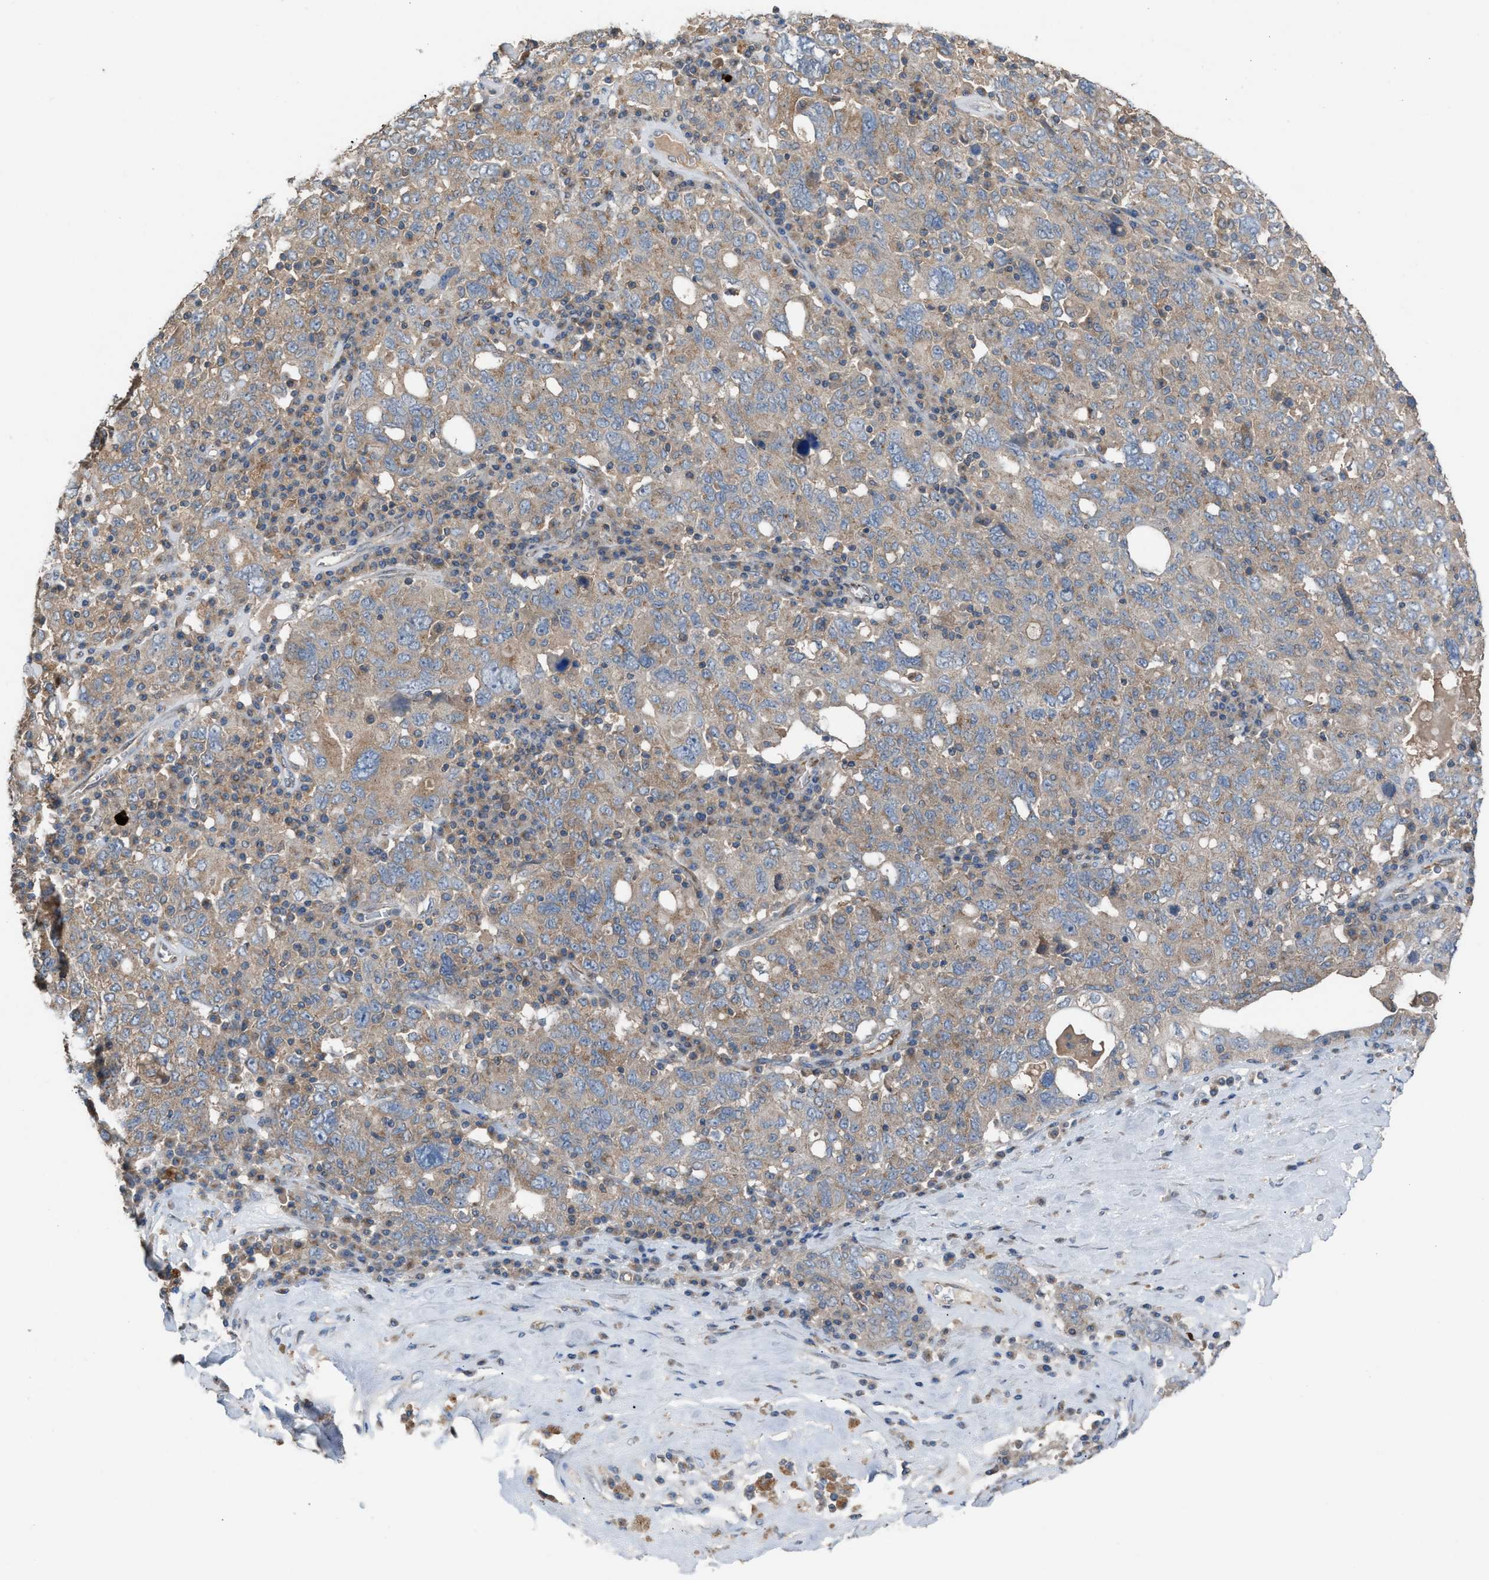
{"staining": {"intensity": "weak", "quantity": ">75%", "location": "cytoplasmic/membranous"}, "tissue": "ovarian cancer", "cell_type": "Tumor cells", "image_type": "cancer", "snomed": [{"axis": "morphology", "description": "Carcinoma, endometroid"}, {"axis": "topography", "description": "Ovary"}], "caption": "Ovarian endometroid carcinoma was stained to show a protein in brown. There is low levels of weak cytoplasmic/membranous expression in approximately >75% of tumor cells. The staining was performed using DAB (3,3'-diaminobenzidine), with brown indicating positive protein expression. Nuclei are stained blue with hematoxylin.", "gene": "TPK1", "patient": {"sex": "female", "age": 62}}